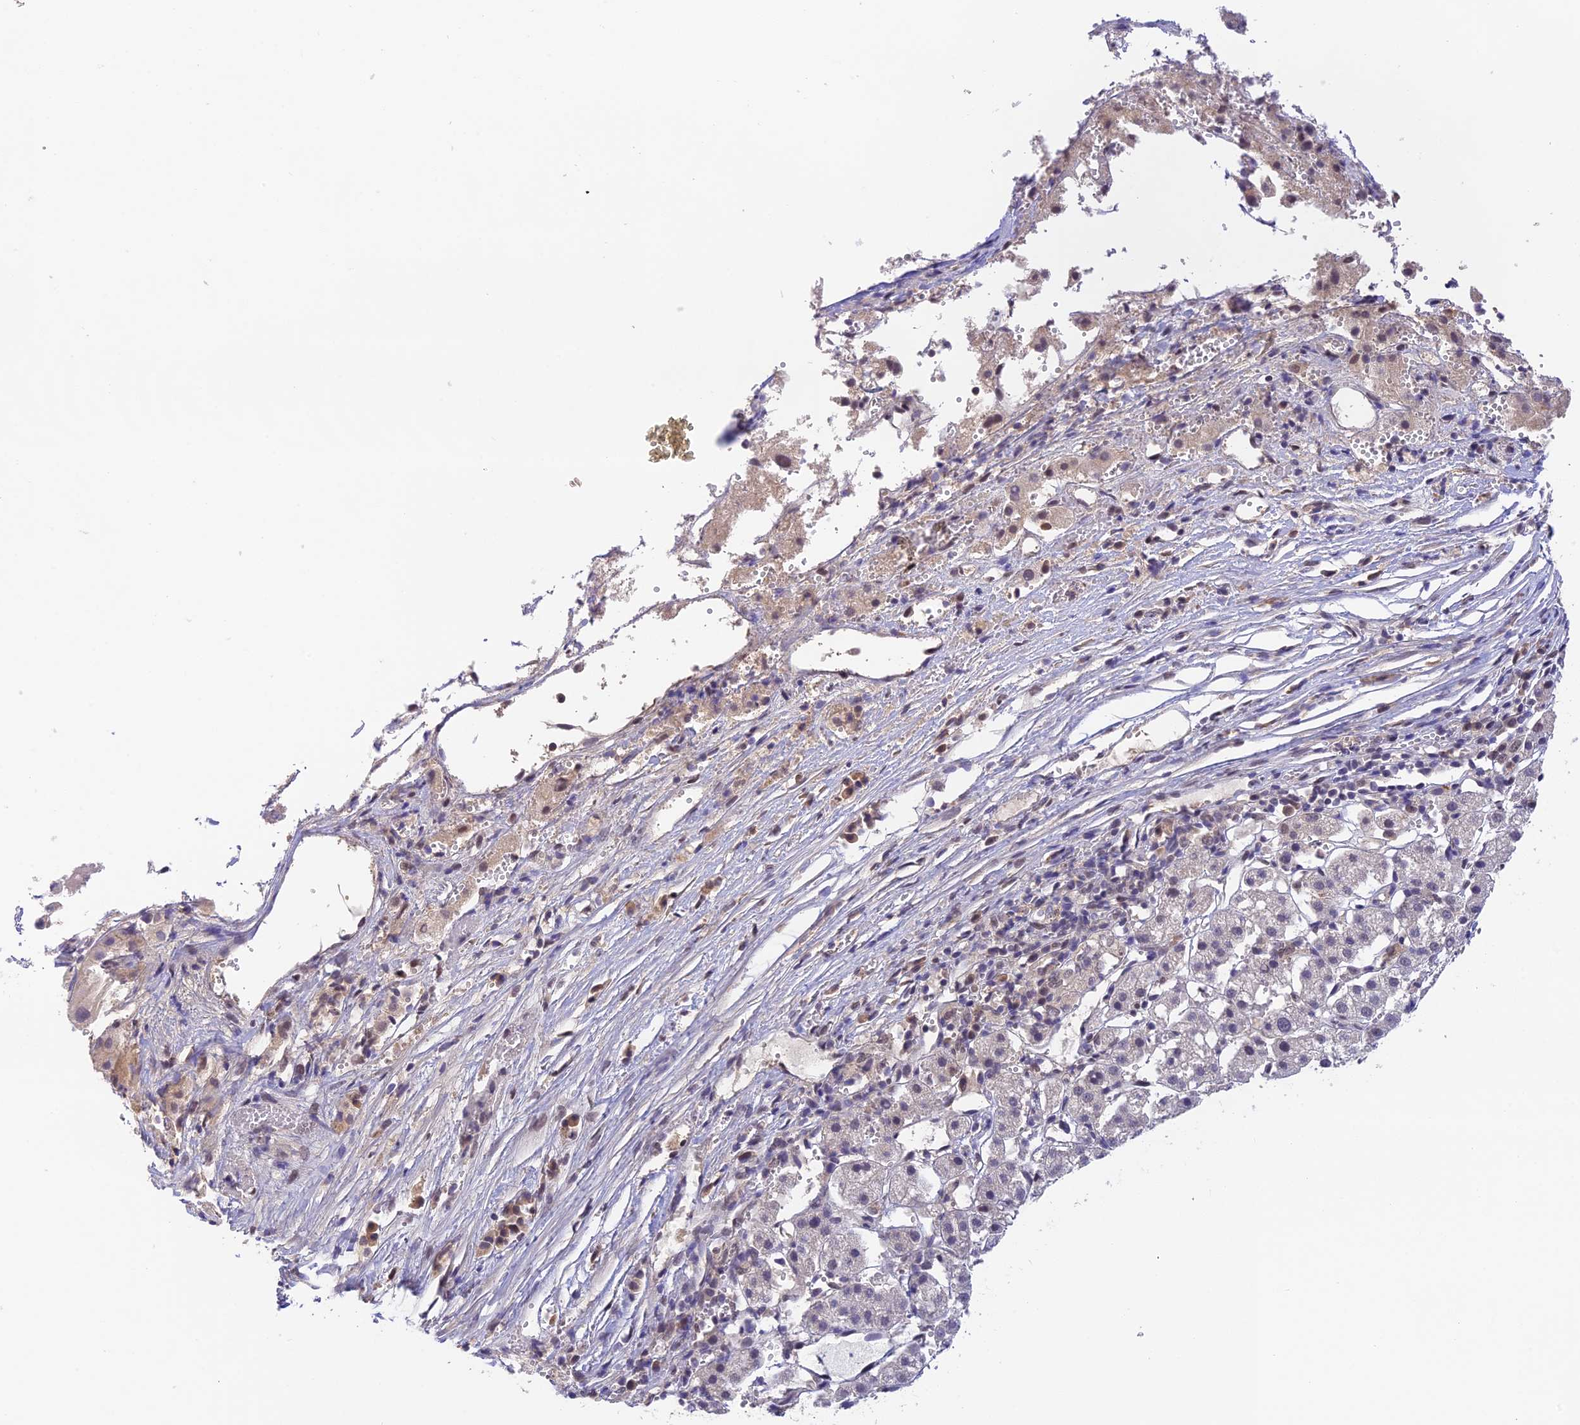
{"staining": {"intensity": "negative", "quantity": "none", "location": "none"}, "tissue": "liver cancer", "cell_type": "Tumor cells", "image_type": "cancer", "snomed": [{"axis": "morphology", "description": "Carcinoma, Hepatocellular, NOS"}, {"axis": "topography", "description": "Liver"}], "caption": "High magnification brightfield microscopy of liver hepatocellular carcinoma stained with DAB (3,3'-diaminobenzidine) (brown) and counterstained with hematoxylin (blue): tumor cells show no significant expression. (Brightfield microscopy of DAB immunohistochemistry (IHC) at high magnification).", "gene": "ZNF436", "patient": {"sex": "female", "age": 58}}